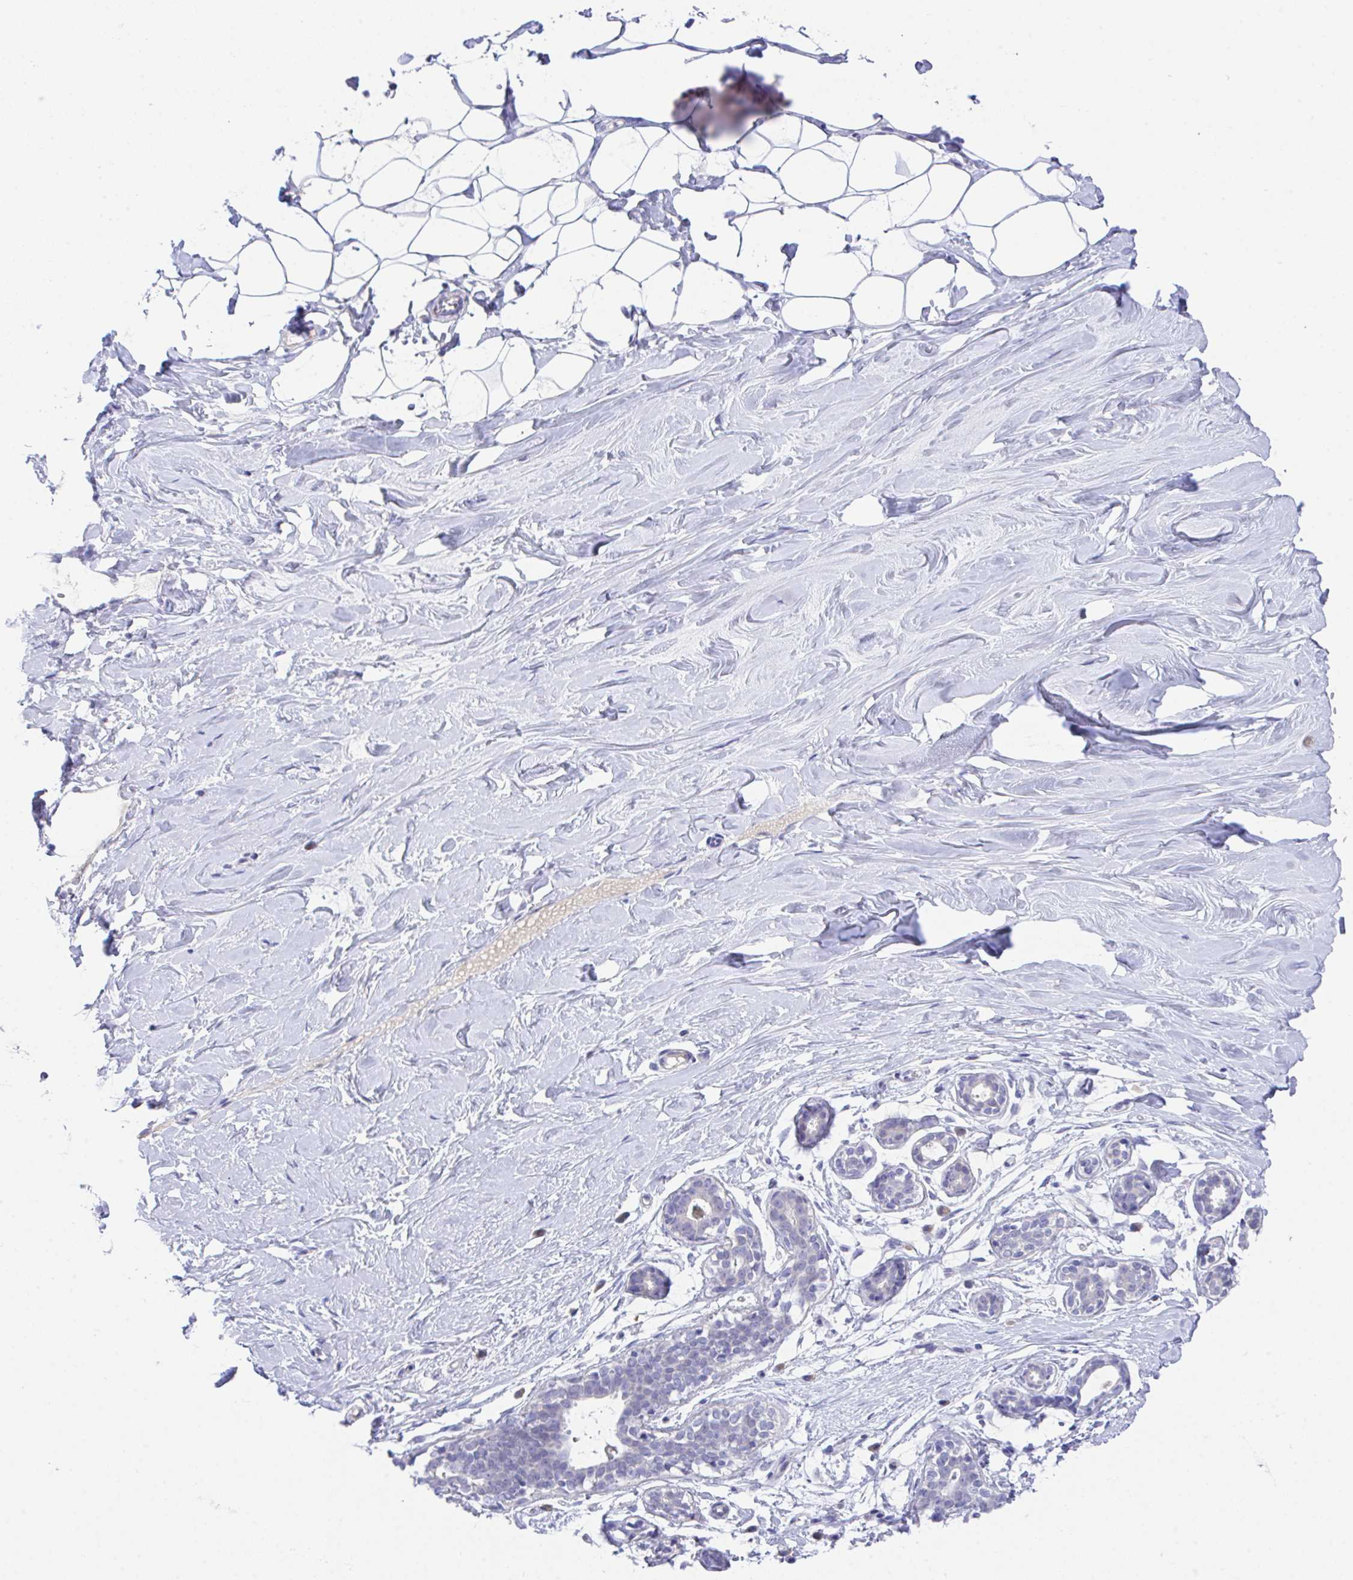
{"staining": {"intensity": "negative", "quantity": "none", "location": "none"}, "tissue": "breast", "cell_type": "Adipocytes", "image_type": "normal", "snomed": [{"axis": "morphology", "description": "Normal tissue, NOS"}, {"axis": "topography", "description": "Breast"}], "caption": "An image of breast stained for a protein reveals no brown staining in adipocytes.", "gene": "HOXB4", "patient": {"sex": "female", "age": 27}}